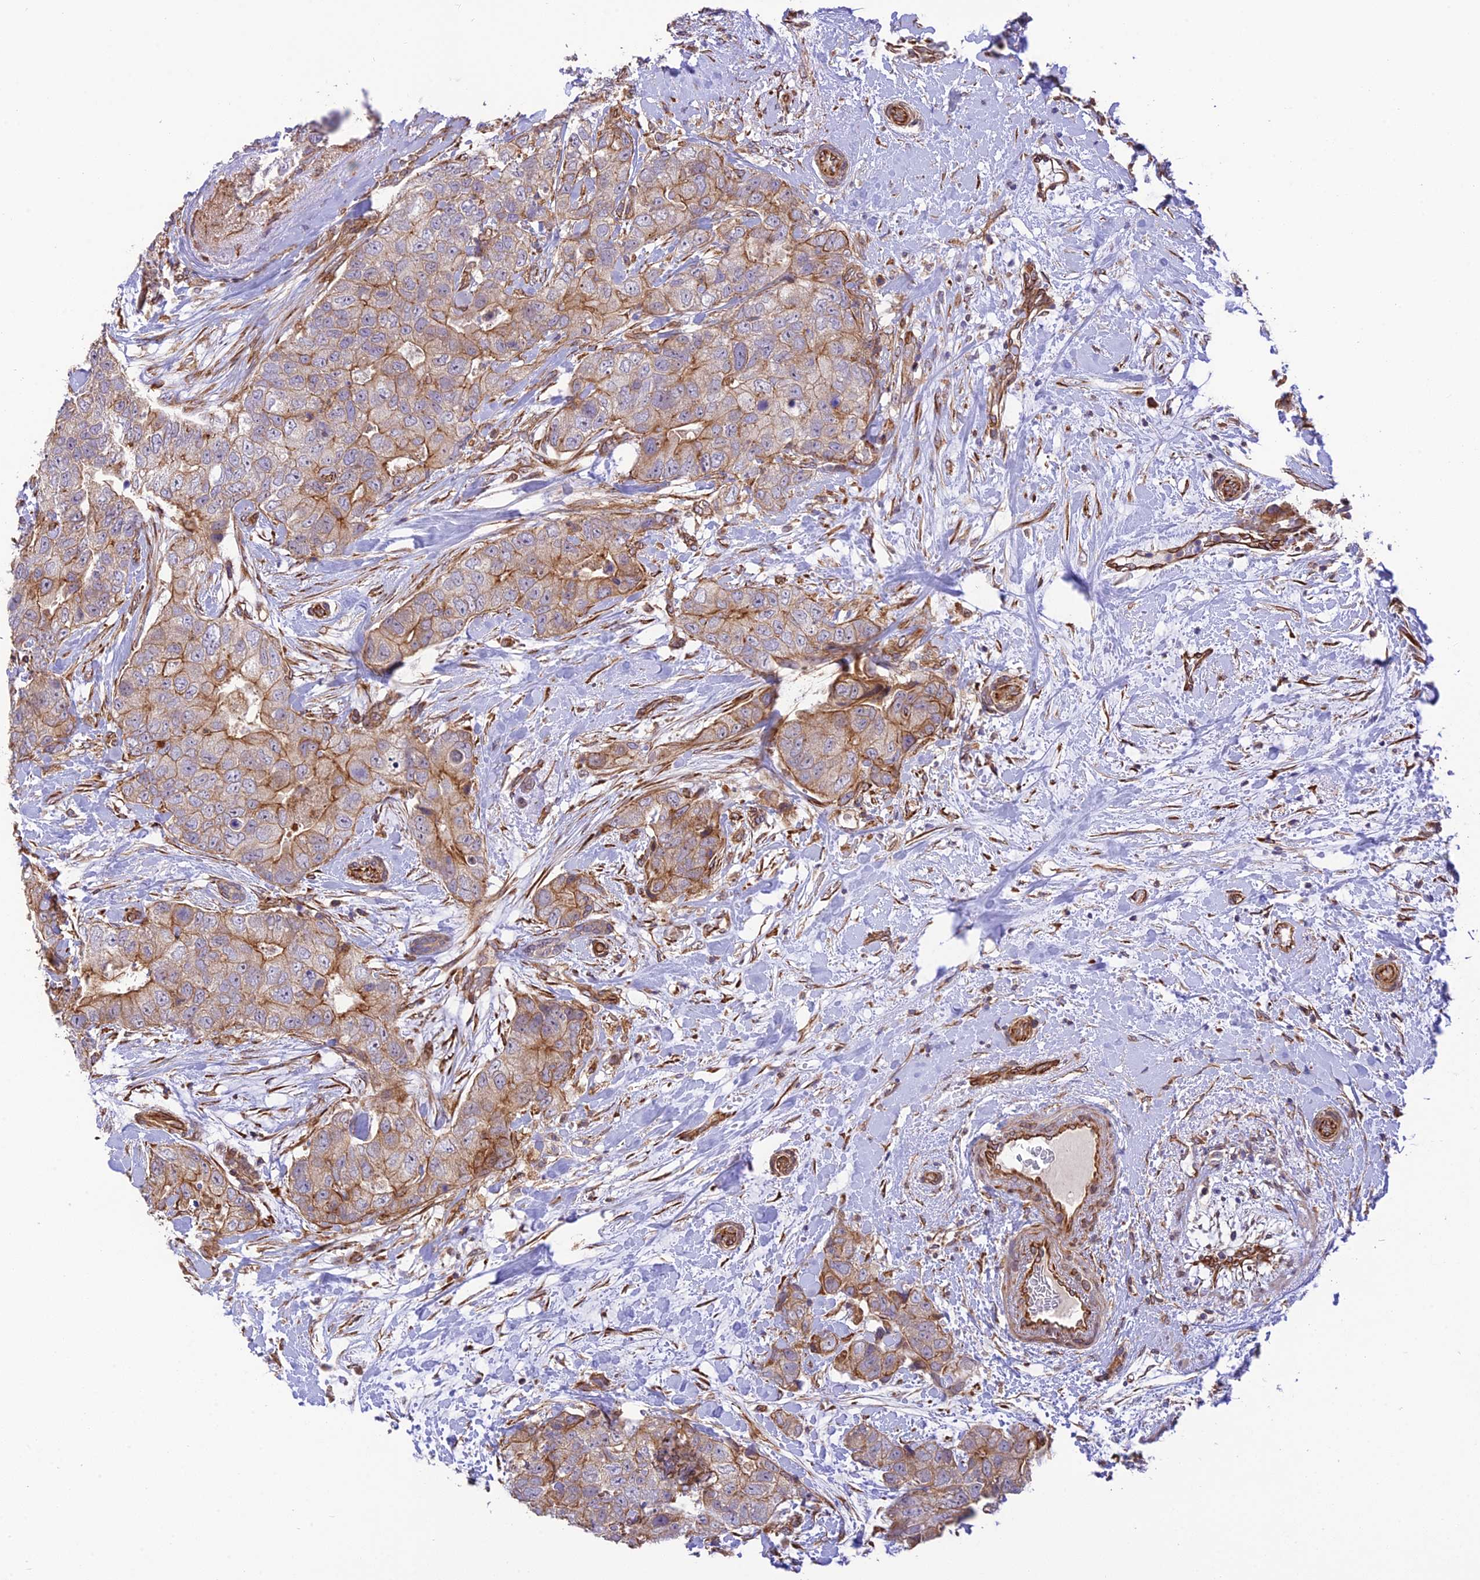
{"staining": {"intensity": "moderate", "quantity": "25%-75%", "location": "cytoplasmic/membranous"}, "tissue": "breast cancer", "cell_type": "Tumor cells", "image_type": "cancer", "snomed": [{"axis": "morphology", "description": "Duct carcinoma"}, {"axis": "topography", "description": "Breast"}], "caption": "Human infiltrating ductal carcinoma (breast) stained with a brown dye exhibits moderate cytoplasmic/membranous positive staining in approximately 25%-75% of tumor cells.", "gene": "EXOC3L4", "patient": {"sex": "female", "age": 62}}